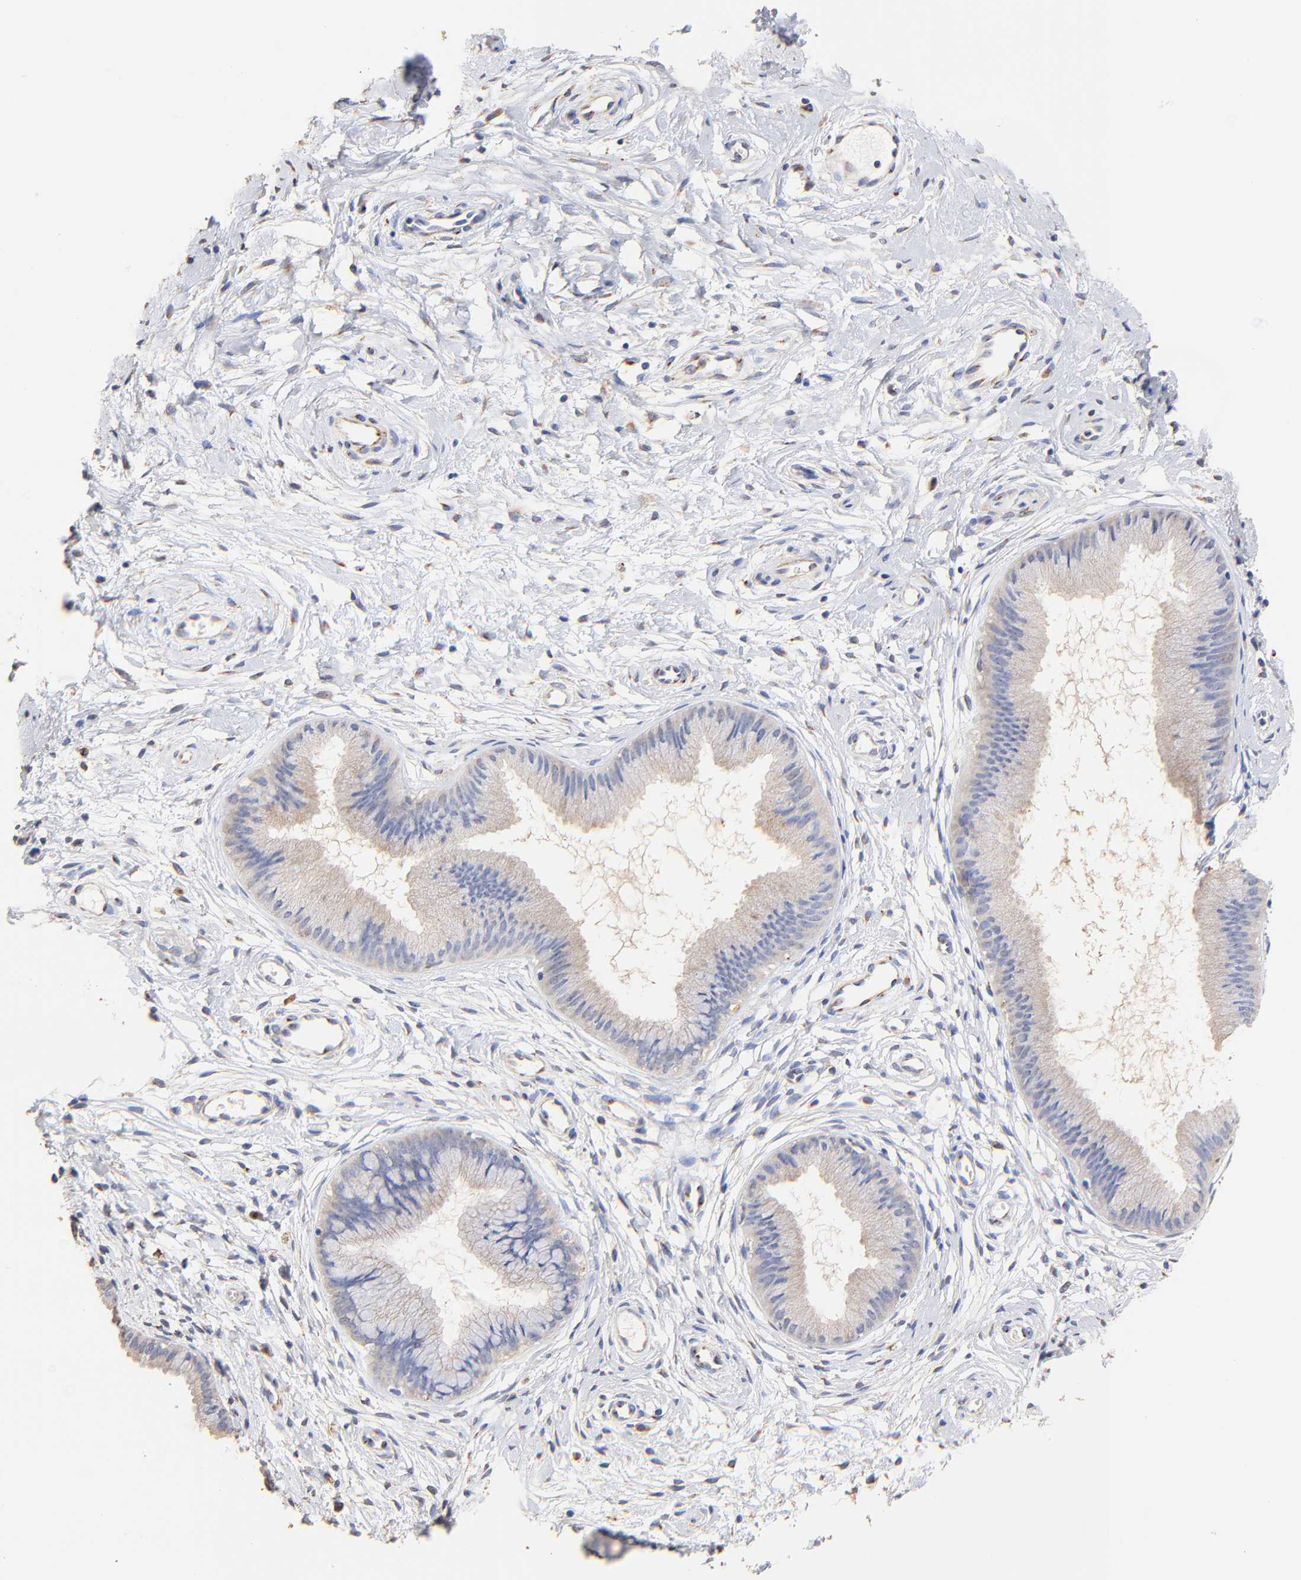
{"staining": {"intensity": "negative", "quantity": "none", "location": "none"}, "tissue": "cervix", "cell_type": "Glandular cells", "image_type": "normal", "snomed": [{"axis": "morphology", "description": "Normal tissue, NOS"}, {"axis": "topography", "description": "Cervix"}], "caption": "An IHC photomicrograph of benign cervix is shown. There is no staining in glandular cells of cervix.", "gene": "FMNL3", "patient": {"sex": "female", "age": 39}}